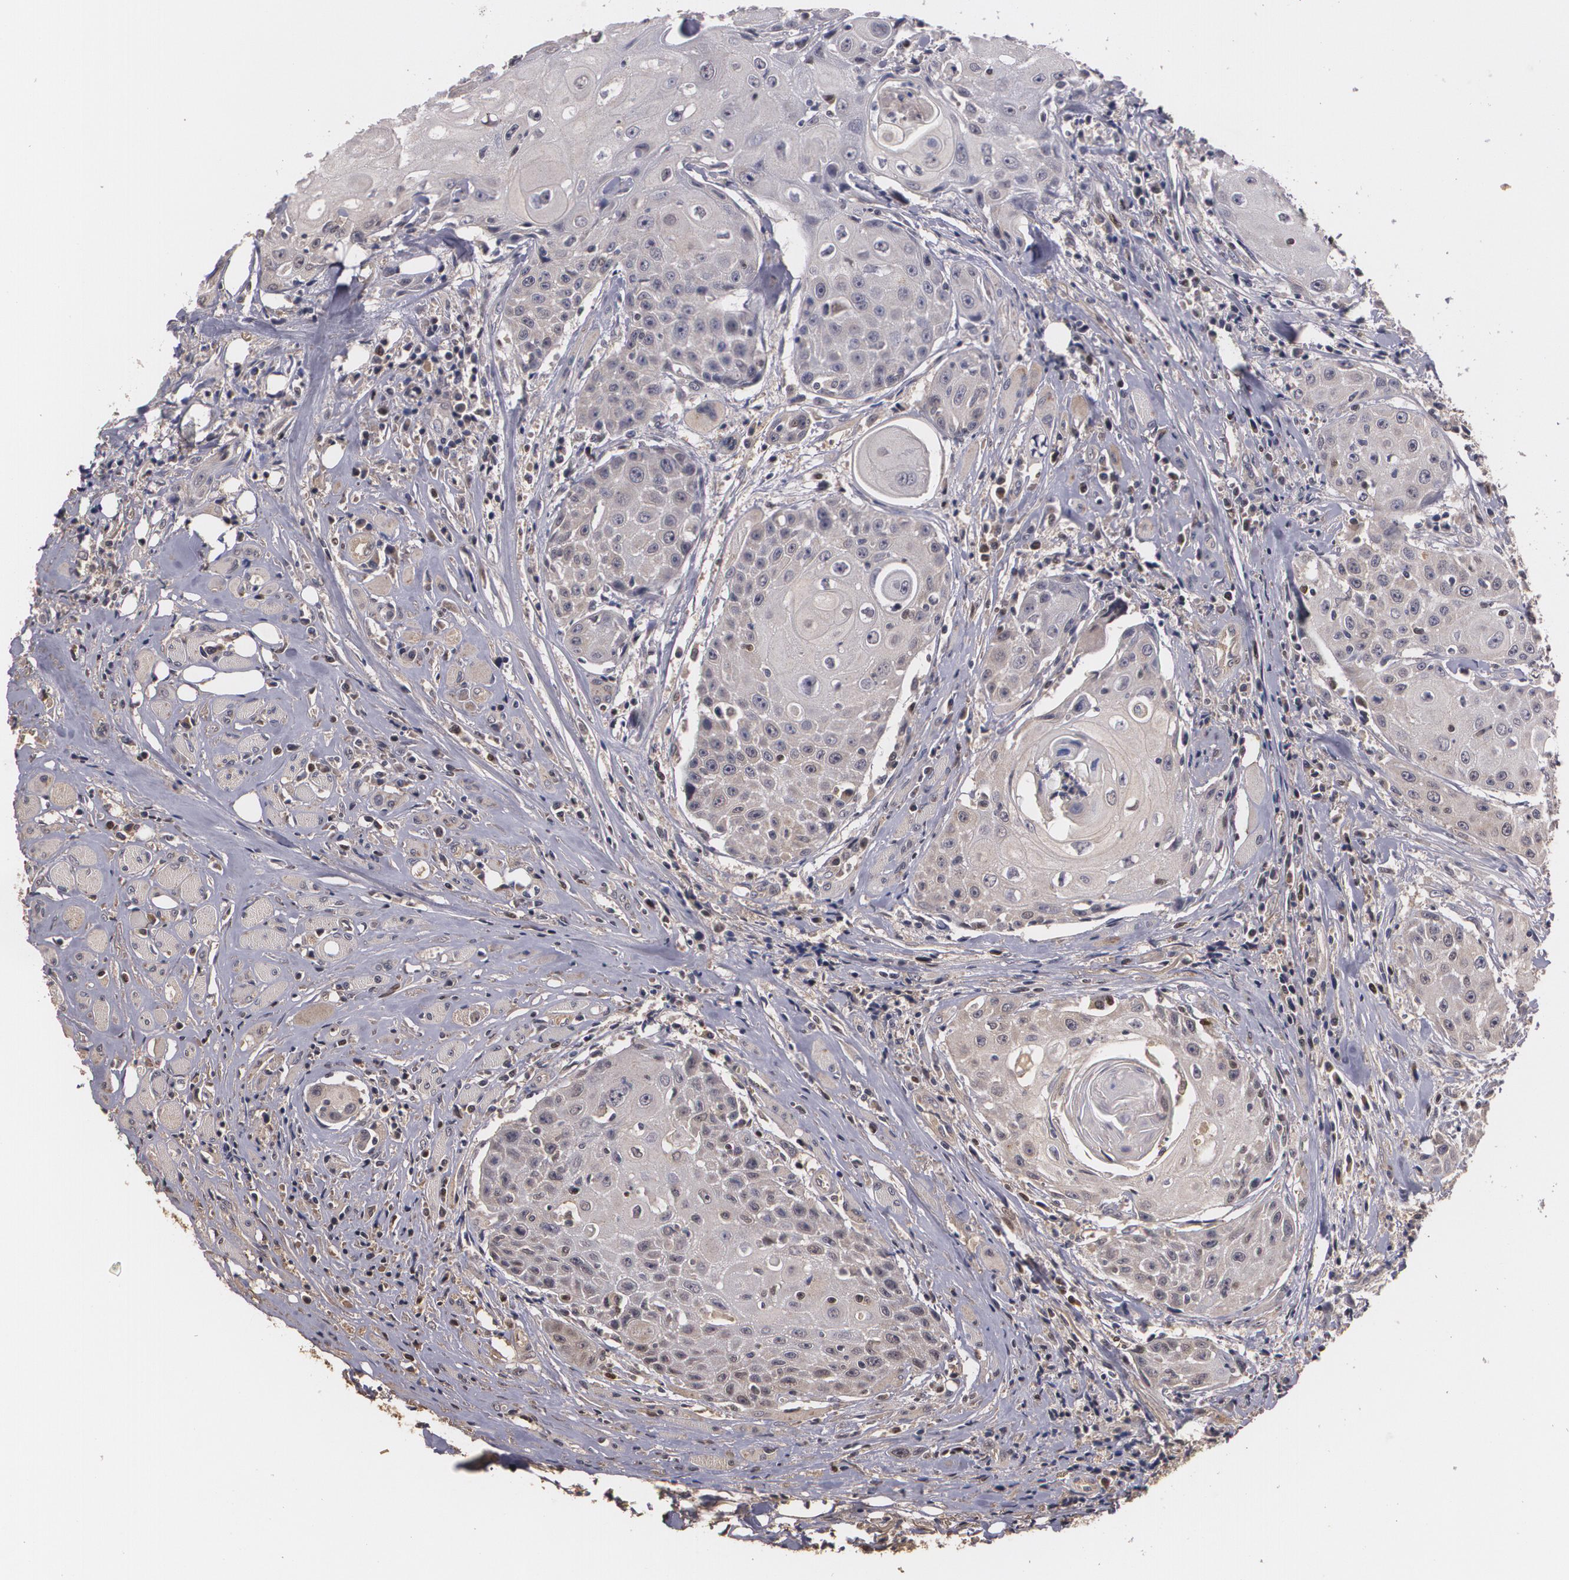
{"staining": {"intensity": "weak", "quantity": "25%-75%", "location": "cytoplasmic/membranous,nuclear"}, "tissue": "head and neck cancer", "cell_type": "Tumor cells", "image_type": "cancer", "snomed": [{"axis": "morphology", "description": "Squamous cell carcinoma, NOS"}, {"axis": "topography", "description": "Oral tissue"}, {"axis": "topography", "description": "Head-Neck"}], "caption": "Head and neck squamous cell carcinoma stained for a protein reveals weak cytoplasmic/membranous and nuclear positivity in tumor cells.", "gene": "BRCA1", "patient": {"sex": "female", "age": 82}}